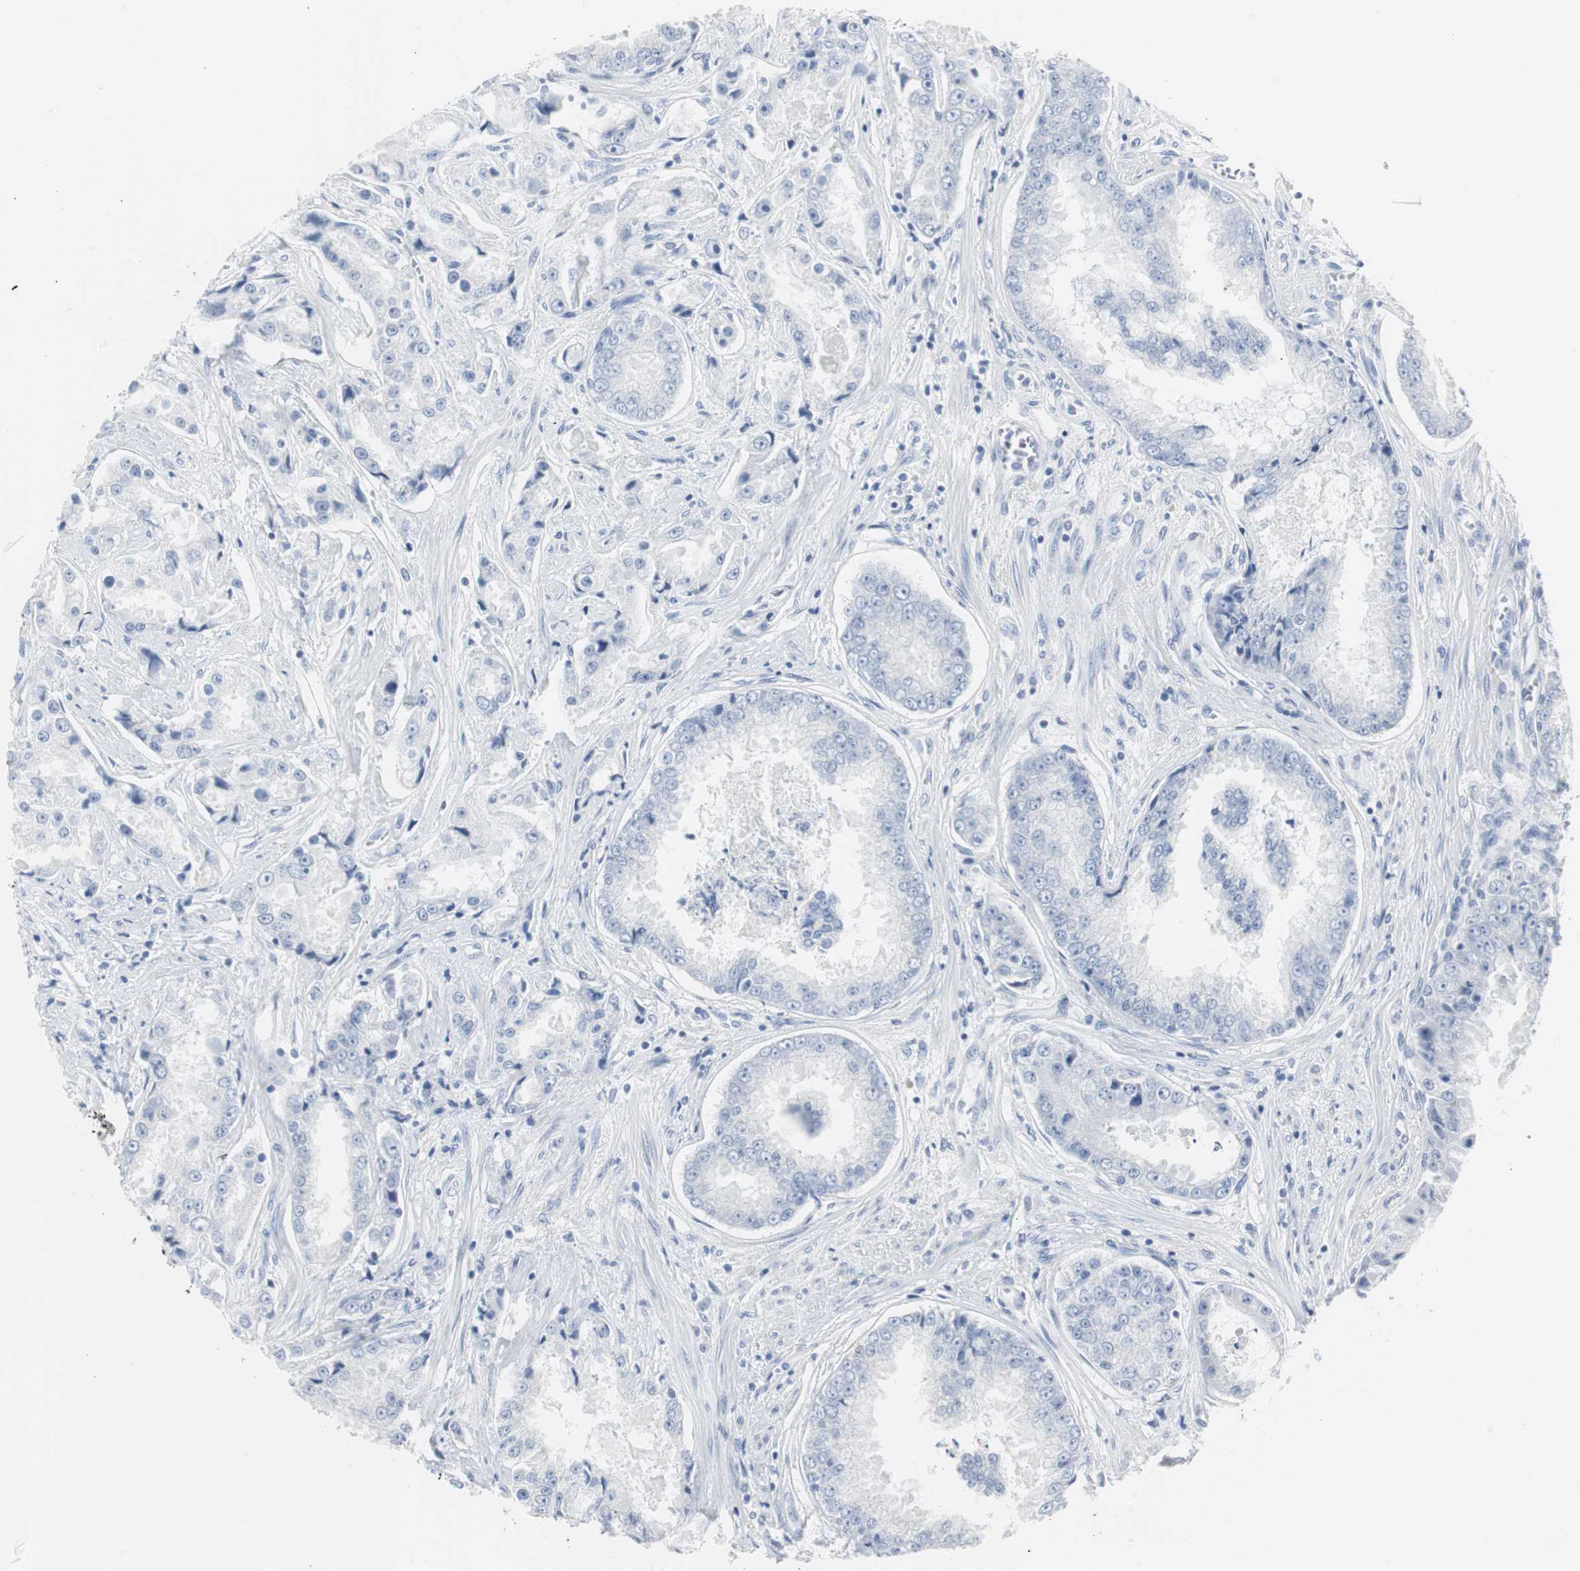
{"staining": {"intensity": "negative", "quantity": "none", "location": "none"}, "tissue": "prostate cancer", "cell_type": "Tumor cells", "image_type": "cancer", "snomed": [{"axis": "morphology", "description": "Adenocarcinoma, High grade"}, {"axis": "topography", "description": "Prostate"}], "caption": "Tumor cells show no significant staining in adenocarcinoma (high-grade) (prostate).", "gene": "S100A7", "patient": {"sex": "male", "age": 73}}